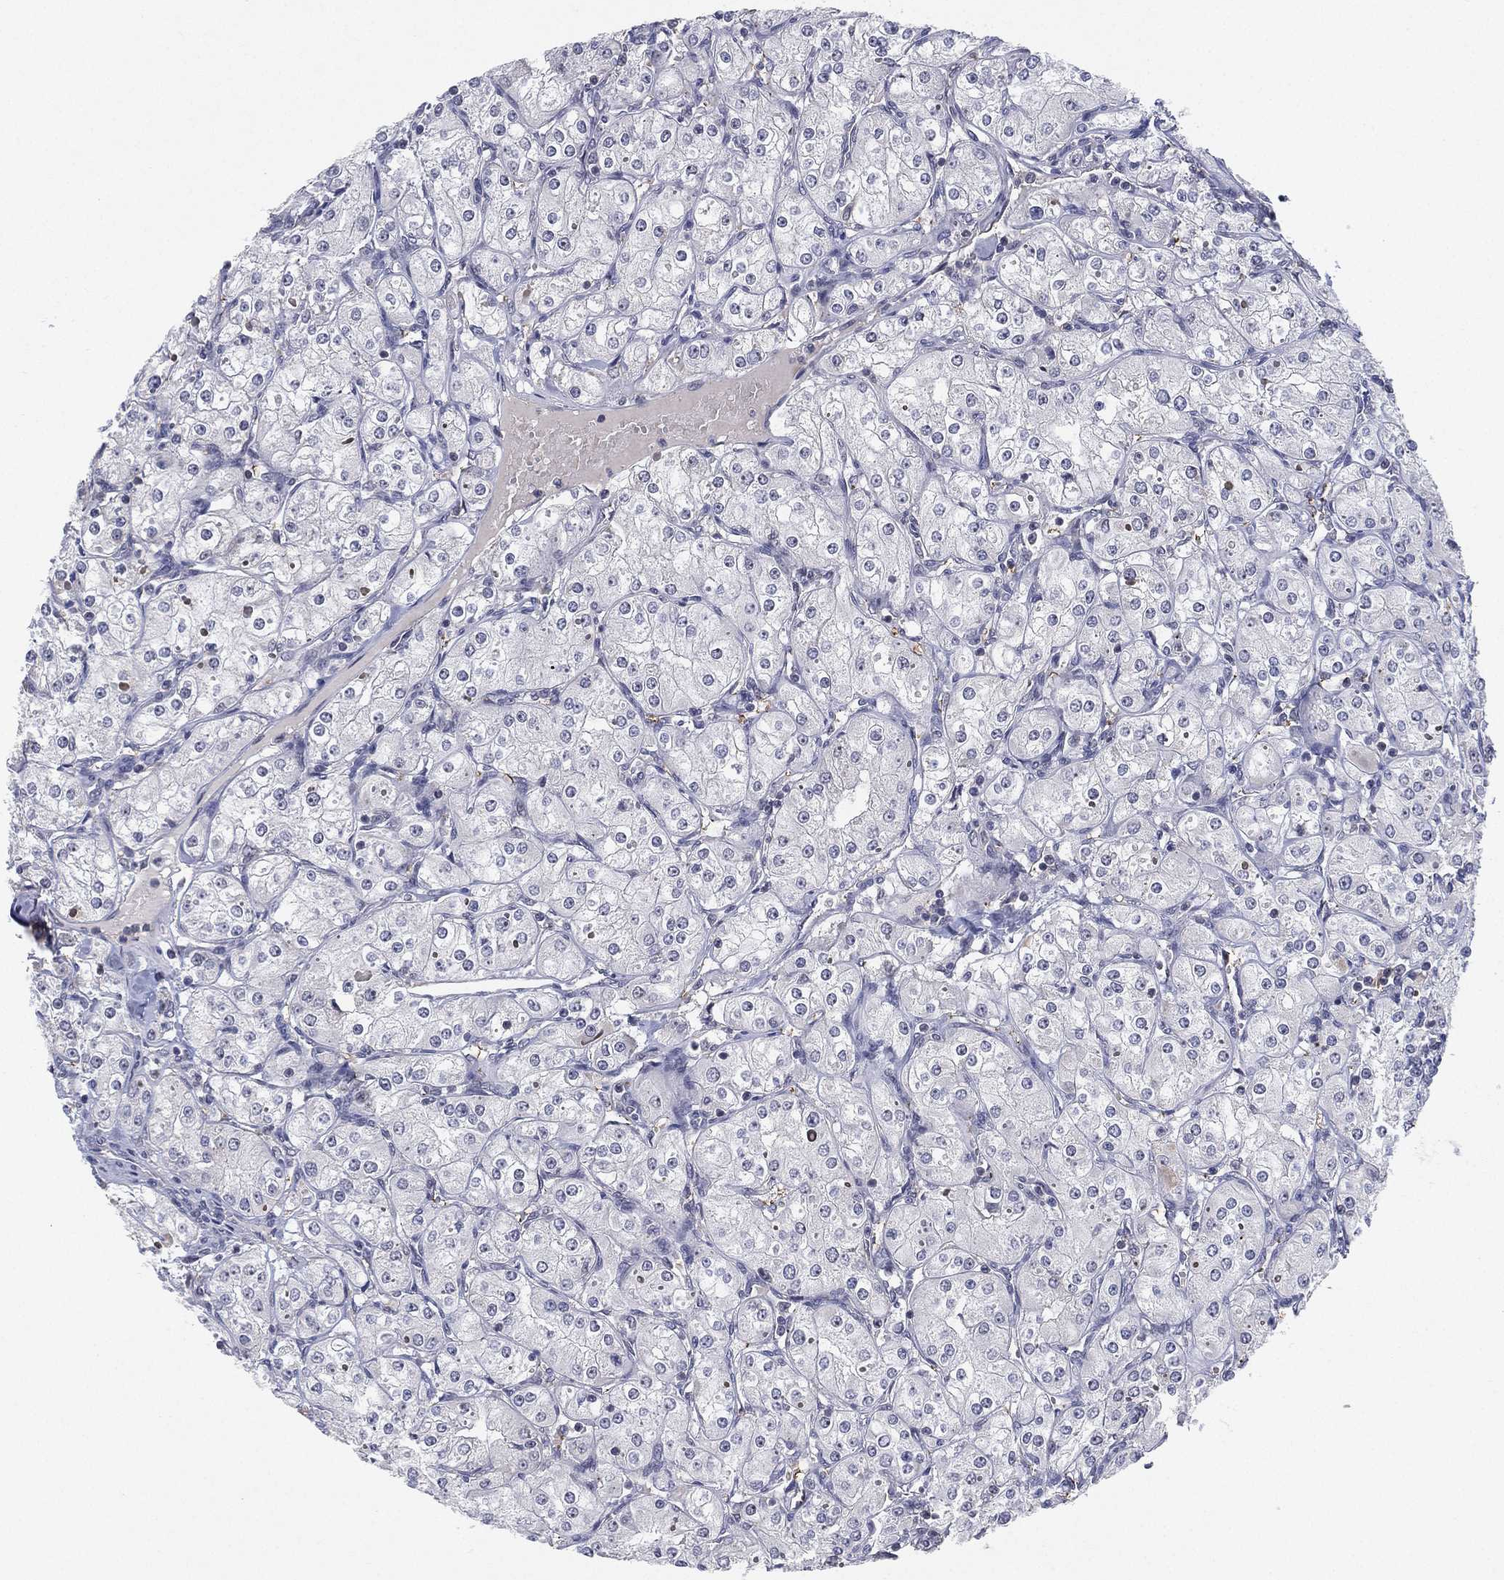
{"staining": {"intensity": "negative", "quantity": "none", "location": "none"}, "tissue": "renal cancer", "cell_type": "Tumor cells", "image_type": "cancer", "snomed": [{"axis": "morphology", "description": "Adenocarcinoma, NOS"}, {"axis": "topography", "description": "Kidney"}], "caption": "Micrograph shows no significant protein positivity in tumor cells of renal cancer.", "gene": "DGCR8", "patient": {"sex": "male", "age": 77}}